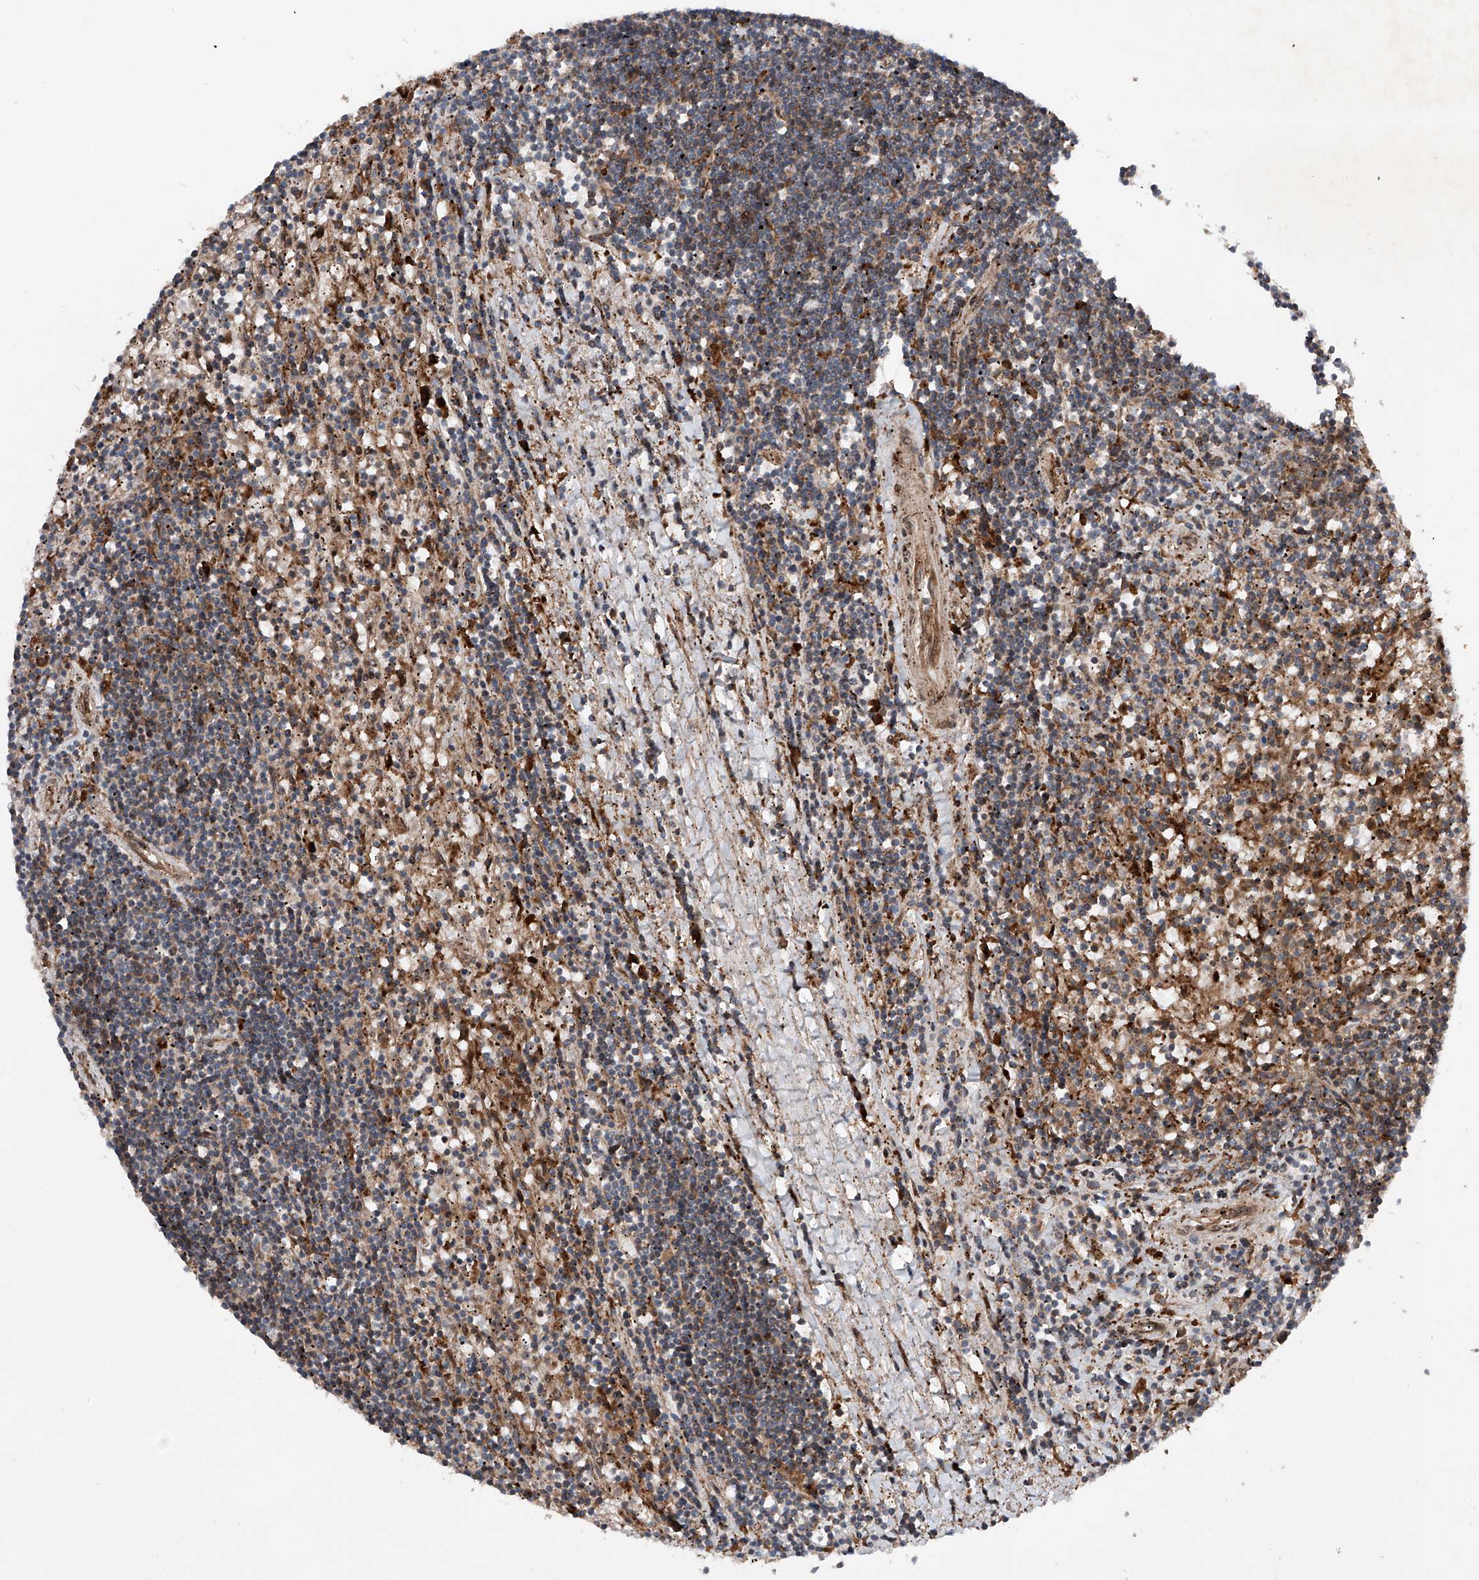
{"staining": {"intensity": "moderate", "quantity": ">75%", "location": "cytoplasmic/membranous"}, "tissue": "lymphoma", "cell_type": "Tumor cells", "image_type": "cancer", "snomed": [{"axis": "morphology", "description": "Malignant lymphoma, non-Hodgkin's type, Low grade"}, {"axis": "topography", "description": "Spleen"}], "caption": "Protein staining of low-grade malignant lymphoma, non-Hodgkin's type tissue exhibits moderate cytoplasmic/membranous expression in about >75% of tumor cells.", "gene": "DAD1", "patient": {"sex": "male", "age": 76}}